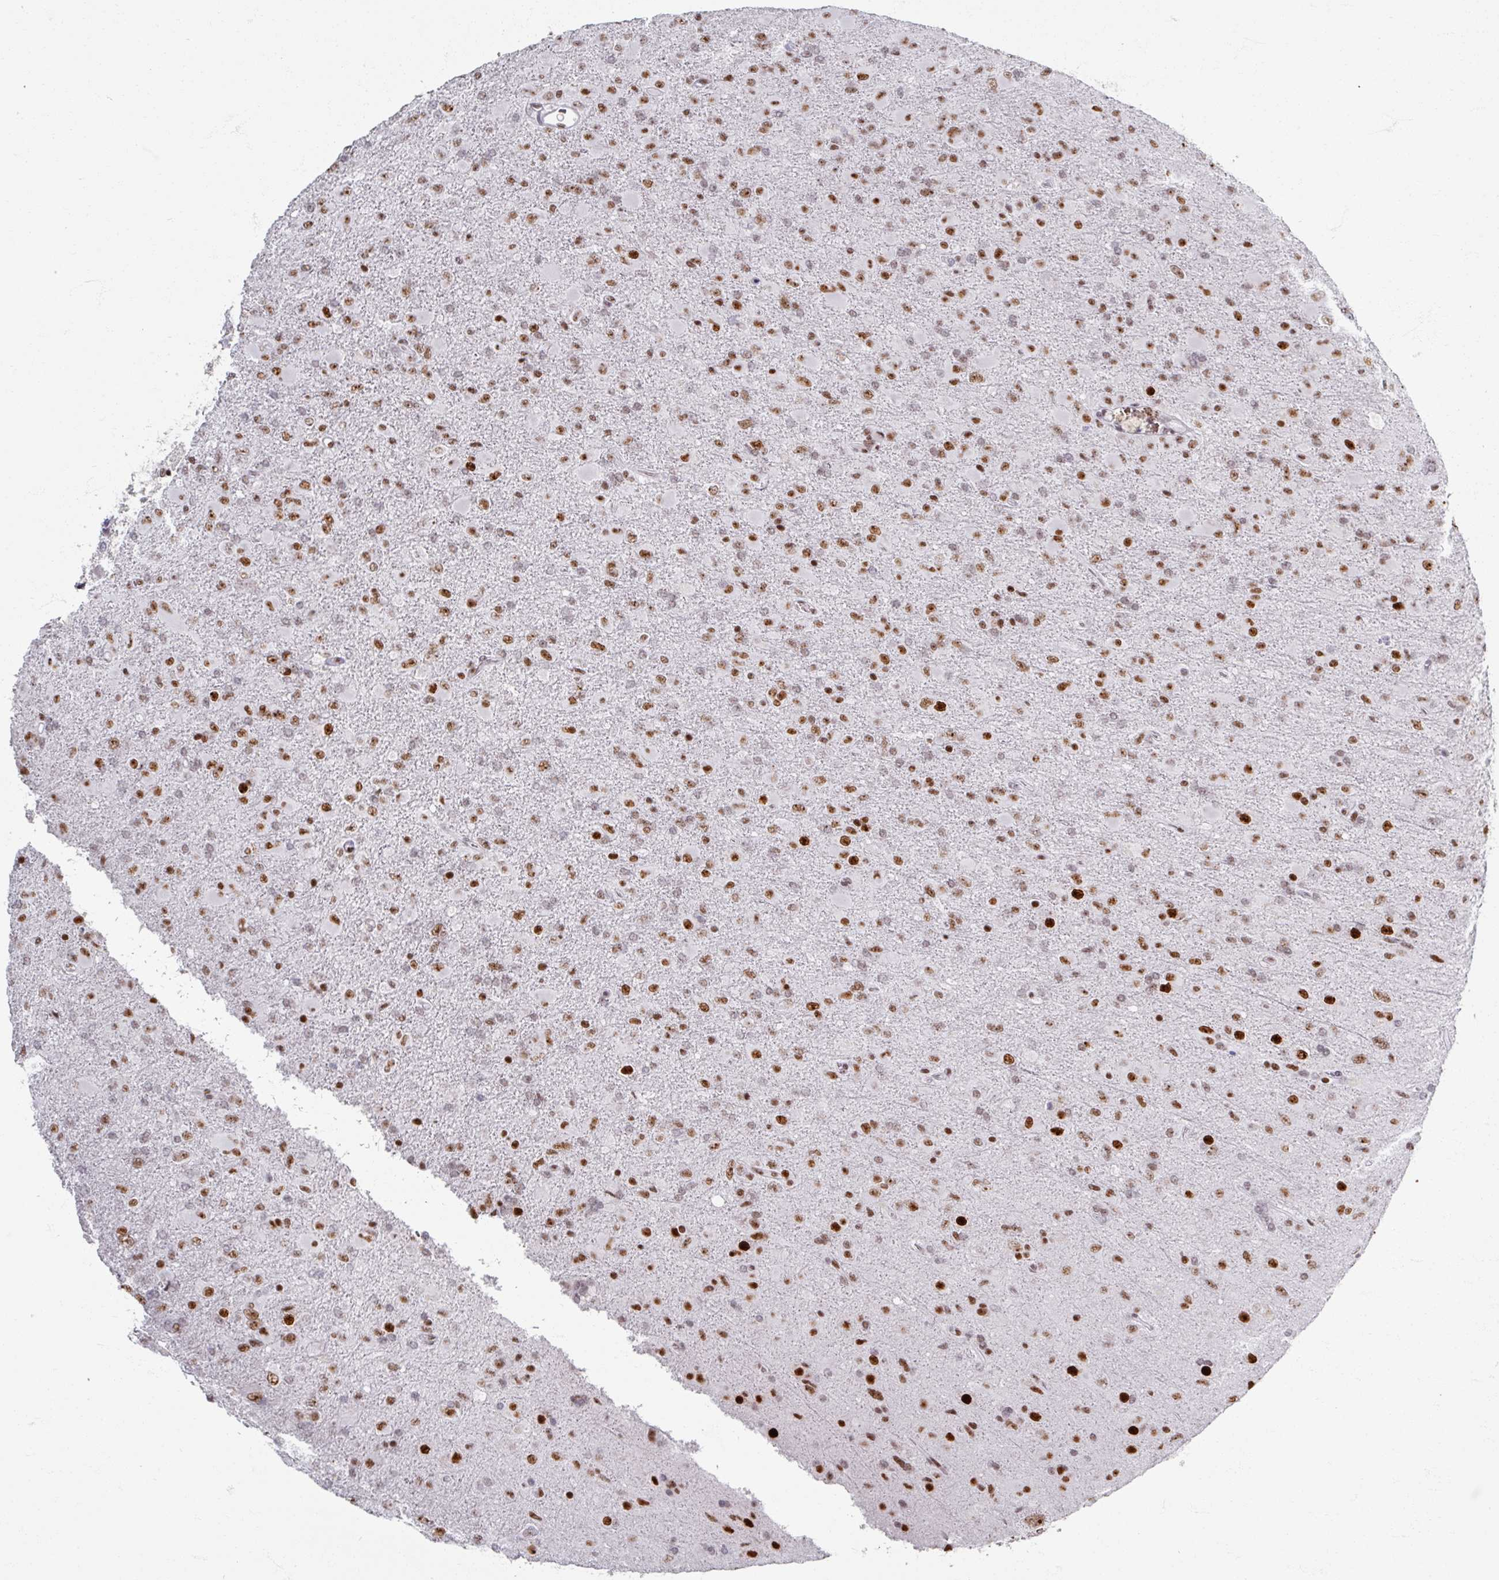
{"staining": {"intensity": "moderate", "quantity": ">75%", "location": "nuclear"}, "tissue": "glioma", "cell_type": "Tumor cells", "image_type": "cancer", "snomed": [{"axis": "morphology", "description": "Glioma, malignant, Low grade"}, {"axis": "topography", "description": "Brain"}], "caption": "Glioma stained with a brown dye demonstrates moderate nuclear positive staining in approximately >75% of tumor cells.", "gene": "ADAR", "patient": {"sex": "male", "age": 65}}